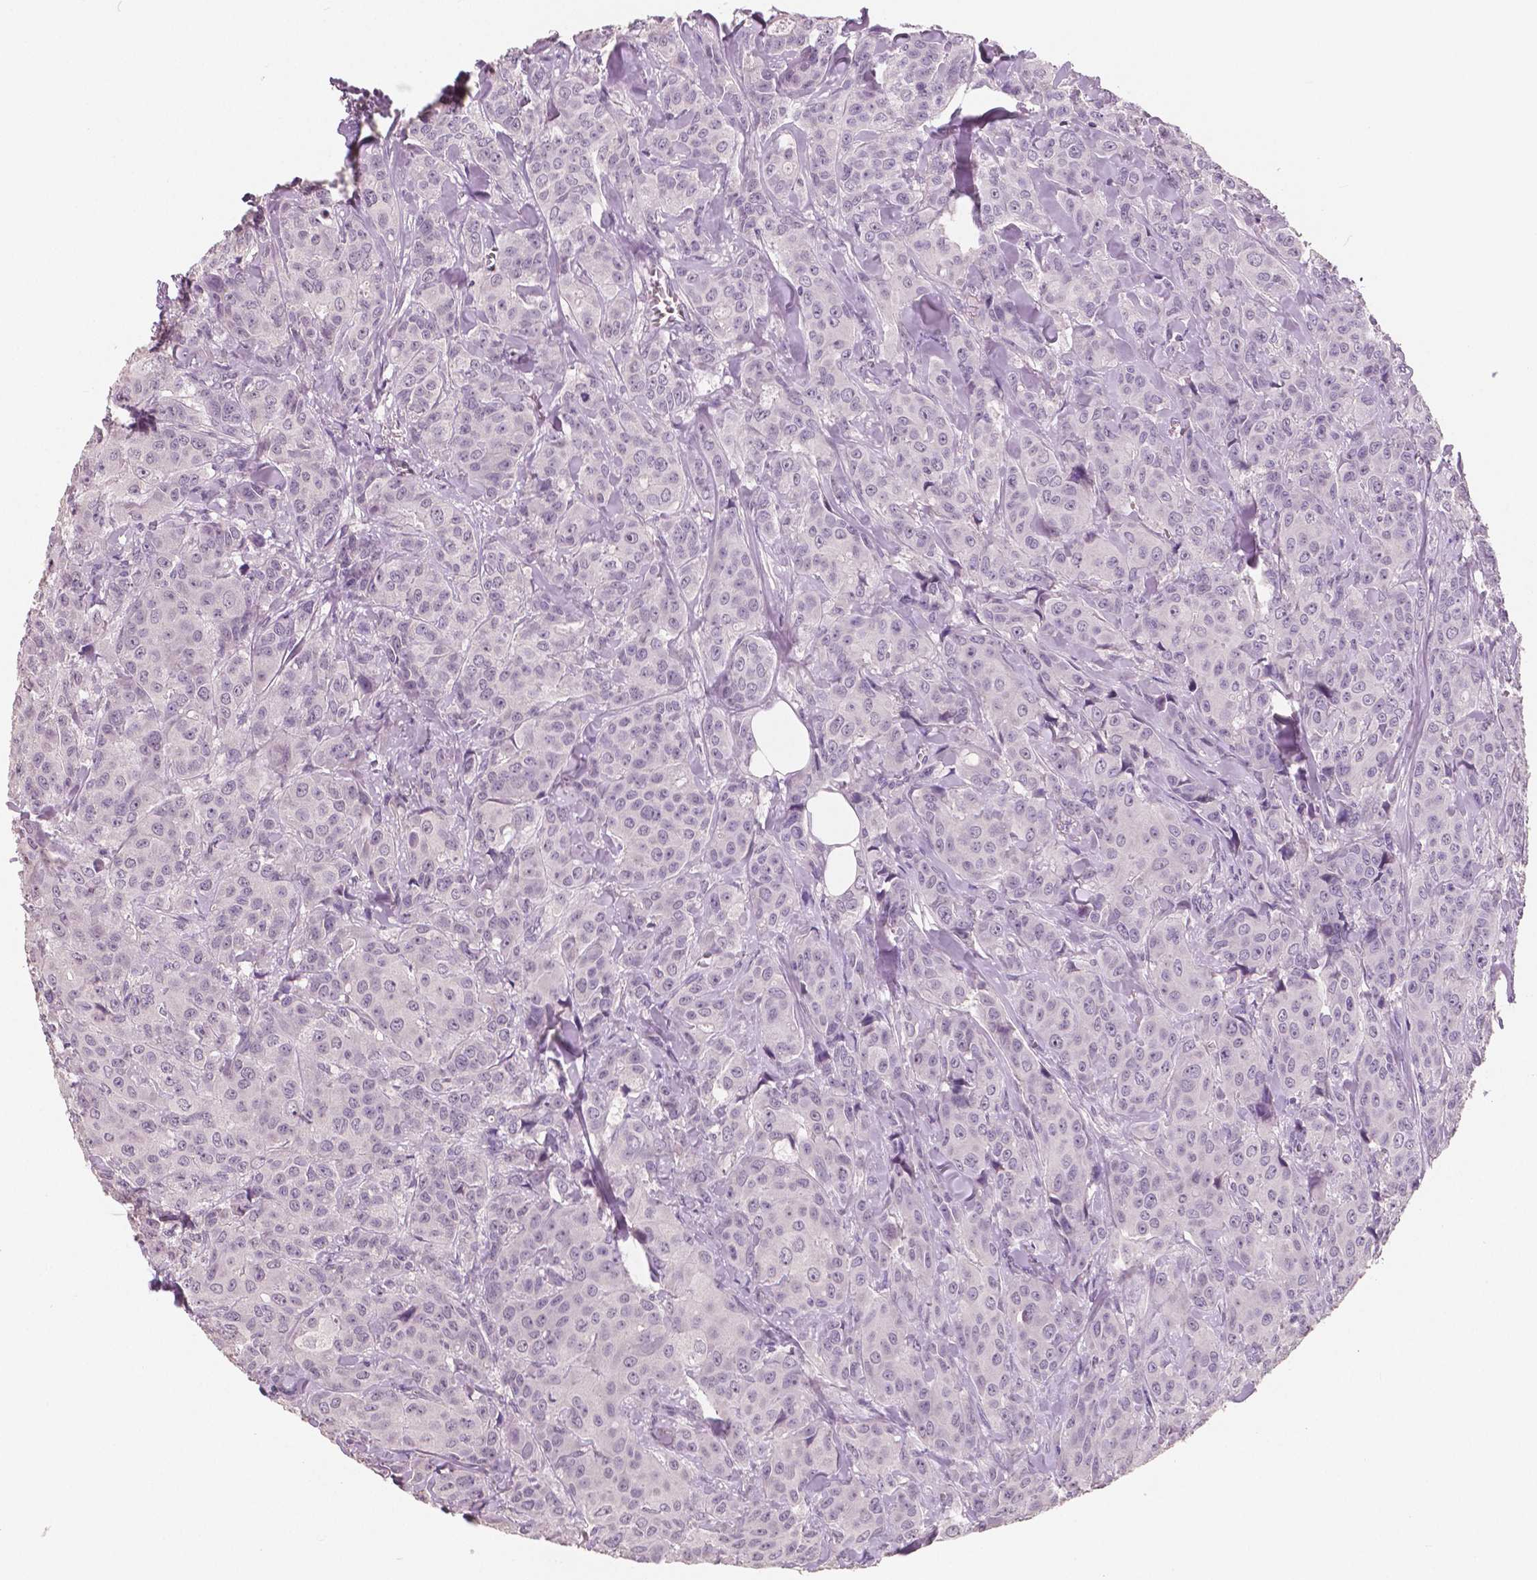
{"staining": {"intensity": "negative", "quantity": "none", "location": "none"}, "tissue": "breast cancer", "cell_type": "Tumor cells", "image_type": "cancer", "snomed": [{"axis": "morphology", "description": "Duct carcinoma"}, {"axis": "topography", "description": "Breast"}], "caption": "Photomicrograph shows no significant protein staining in tumor cells of breast cancer.", "gene": "NECAB1", "patient": {"sex": "female", "age": 43}}